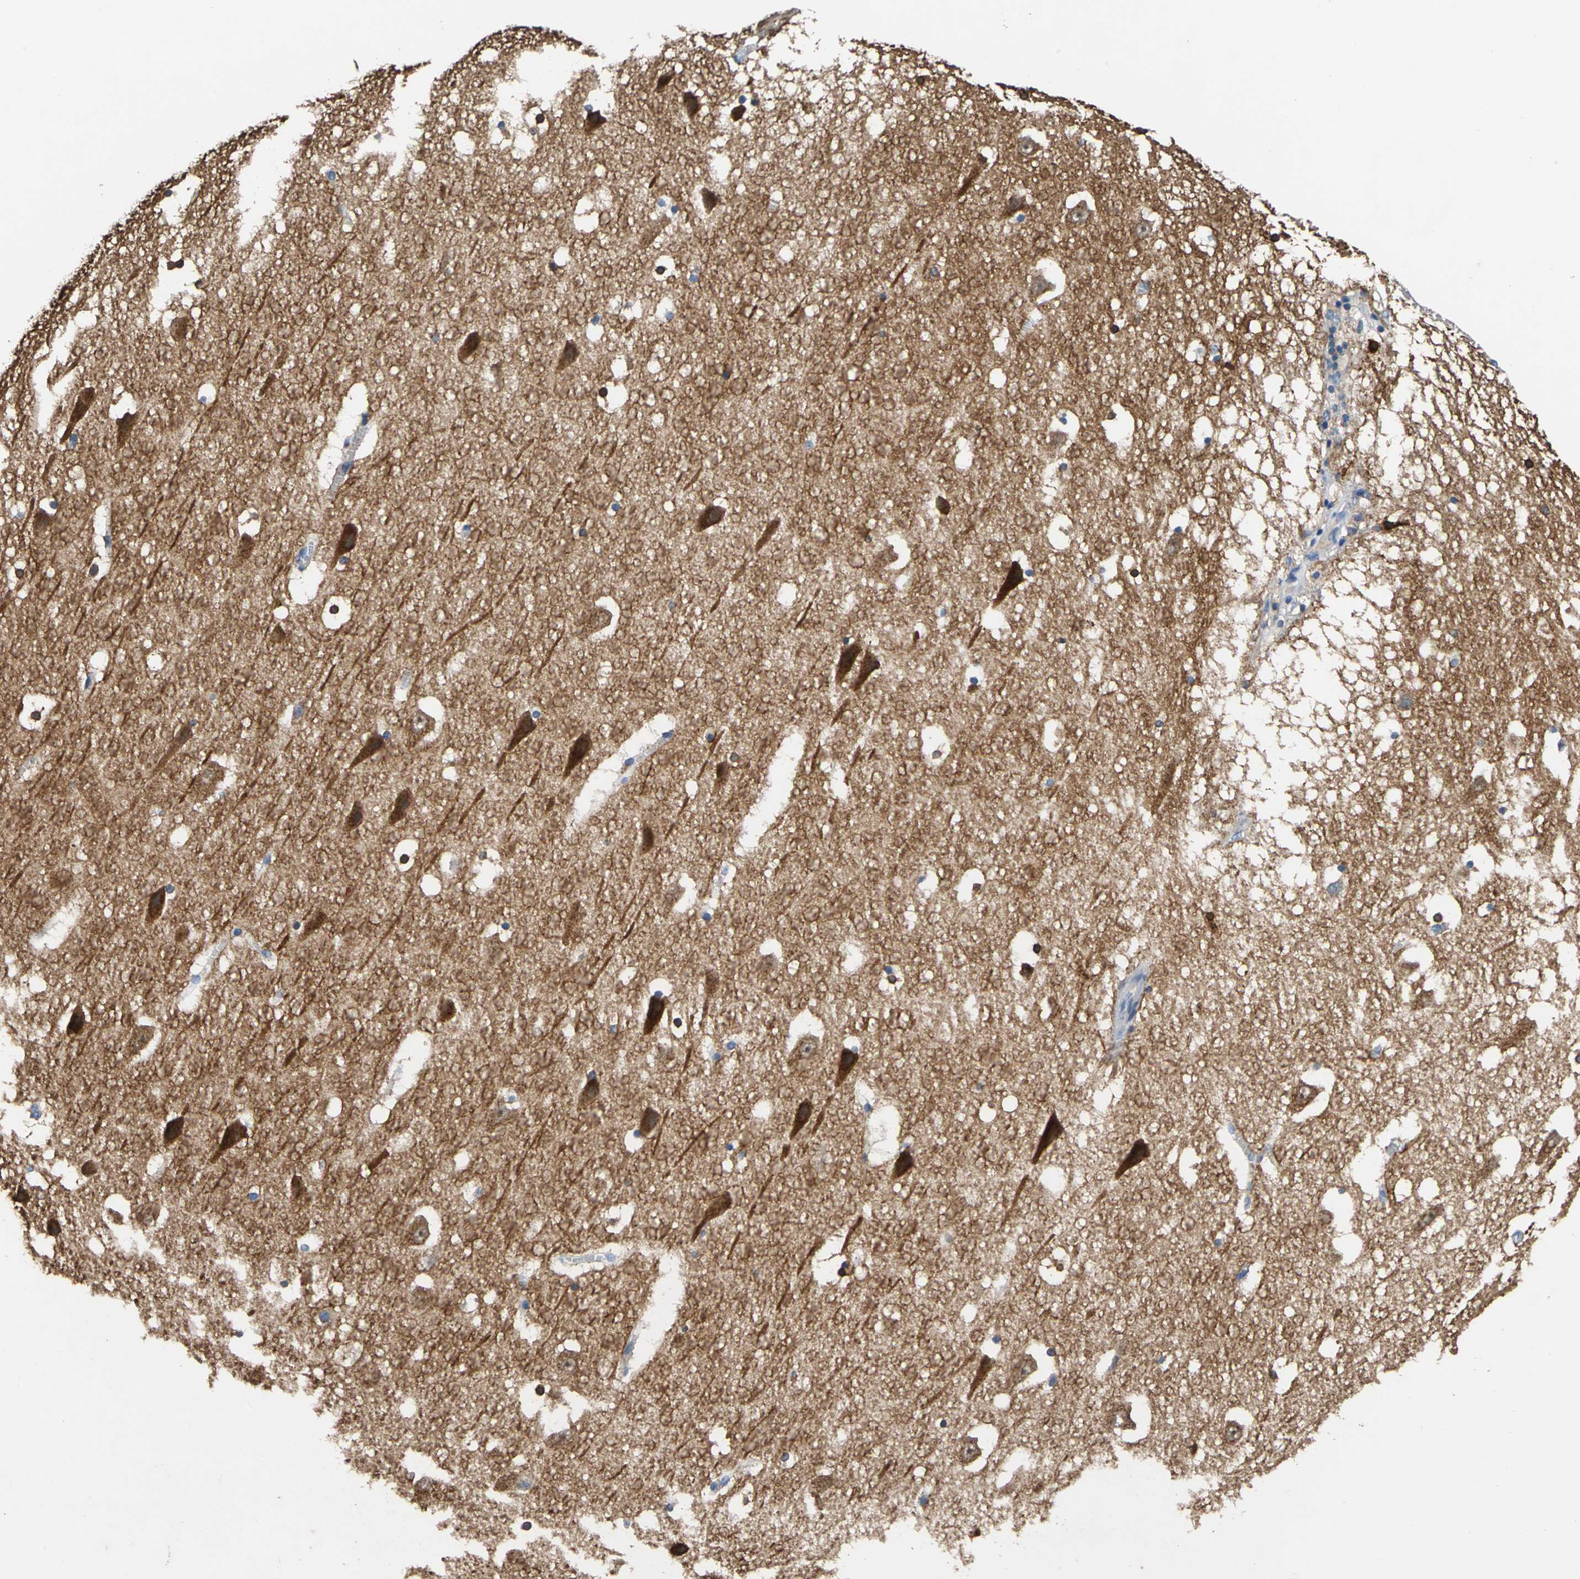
{"staining": {"intensity": "strong", "quantity": "<25%", "location": "cytoplasmic/membranous"}, "tissue": "hippocampus", "cell_type": "Glial cells", "image_type": "normal", "snomed": [{"axis": "morphology", "description": "Normal tissue, NOS"}, {"axis": "topography", "description": "Hippocampus"}], "caption": "This micrograph shows immunohistochemistry (IHC) staining of benign hippocampus, with medium strong cytoplasmic/membranous expression in about <25% of glial cells.", "gene": "PRKCA", "patient": {"sex": "male", "age": 45}}